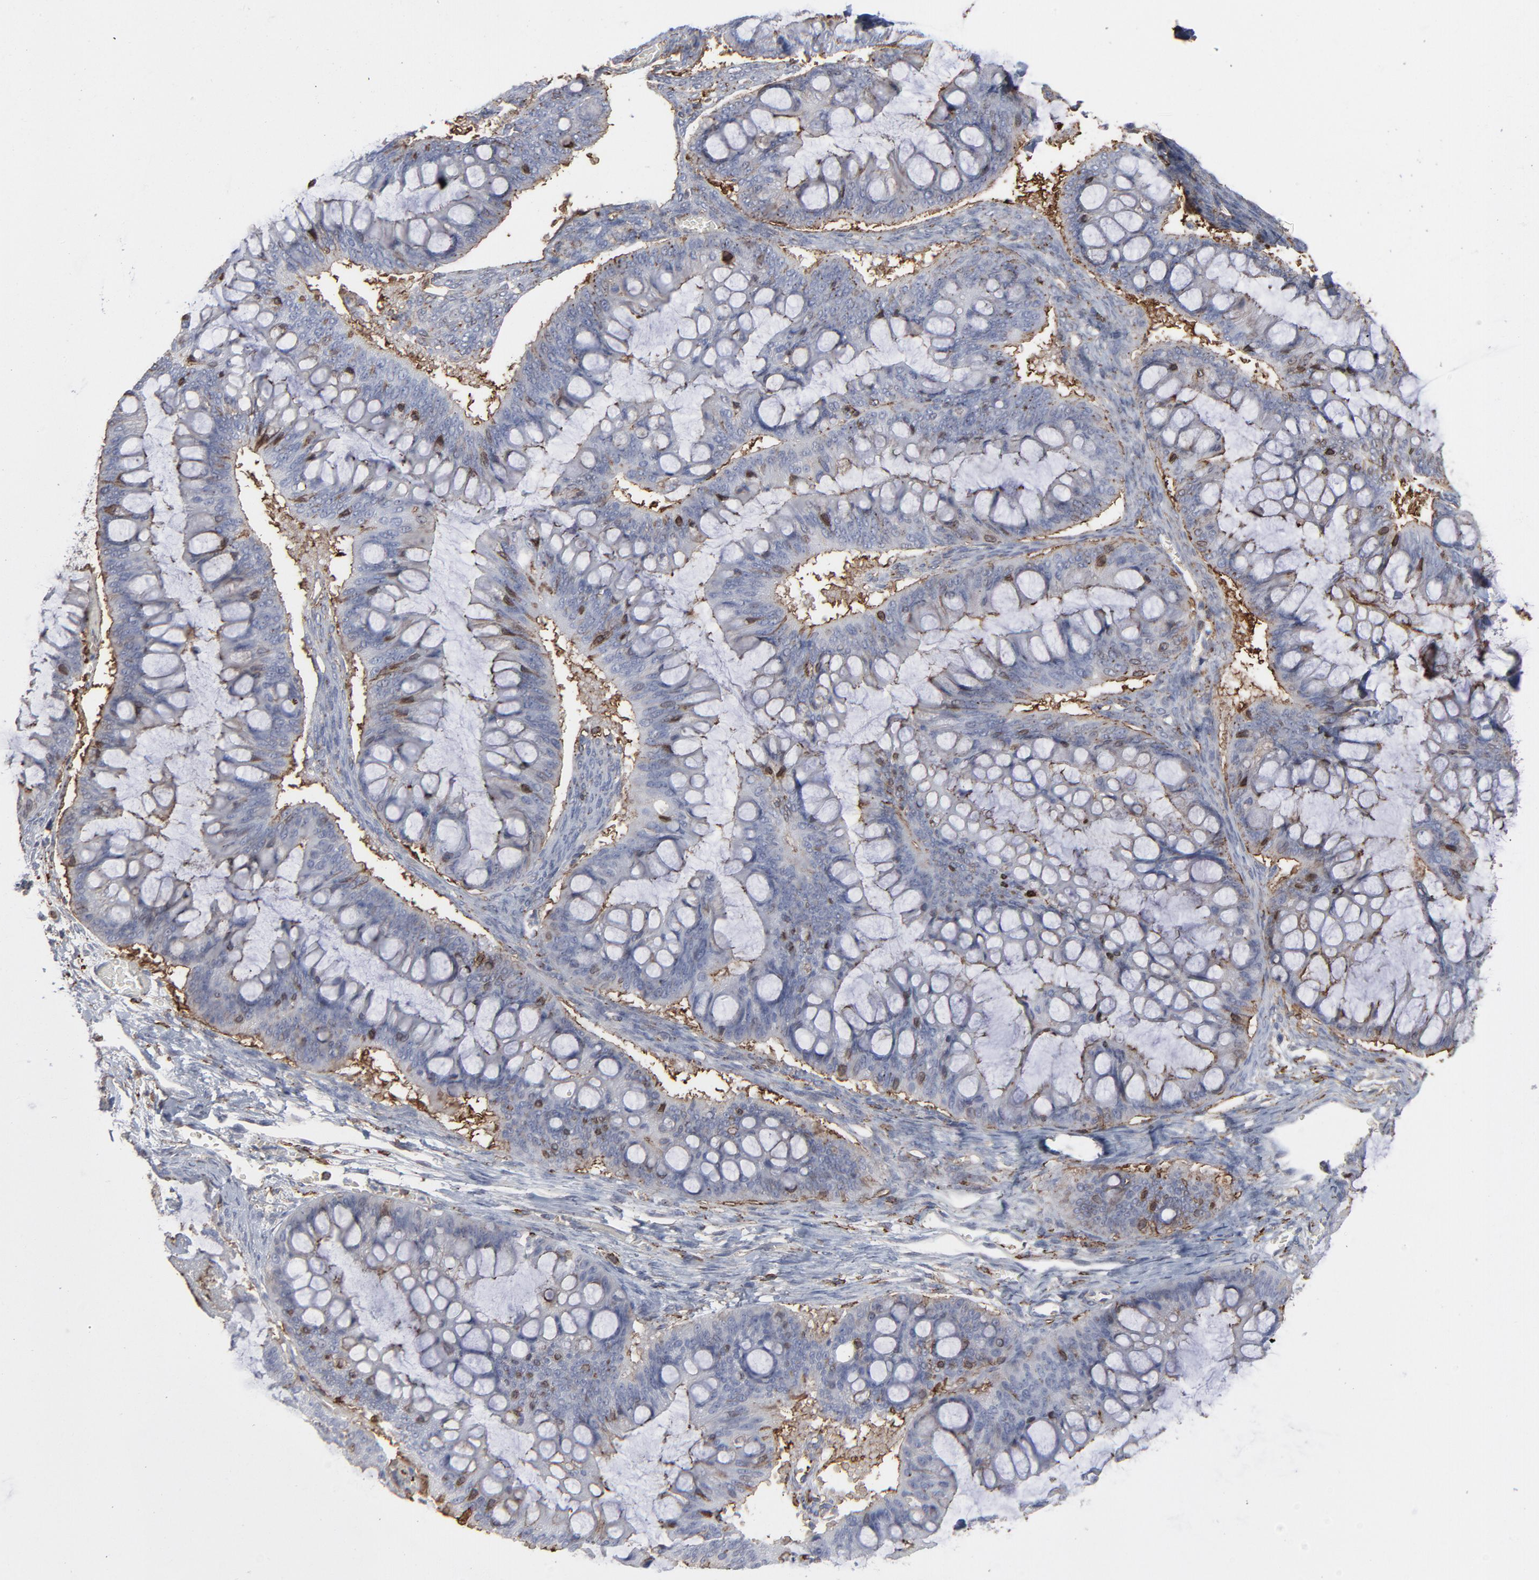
{"staining": {"intensity": "moderate", "quantity": "25%-75%", "location": "cytoplasmic/membranous"}, "tissue": "ovarian cancer", "cell_type": "Tumor cells", "image_type": "cancer", "snomed": [{"axis": "morphology", "description": "Cystadenocarcinoma, mucinous, NOS"}, {"axis": "topography", "description": "Ovary"}], "caption": "Immunohistochemistry (IHC) image of ovarian cancer stained for a protein (brown), which reveals medium levels of moderate cytoplasmic/membranous expression in about 25%-75% of tumor cells.", "gene": "ANXA5", "patient": {"sex": "female", "age": 73}}